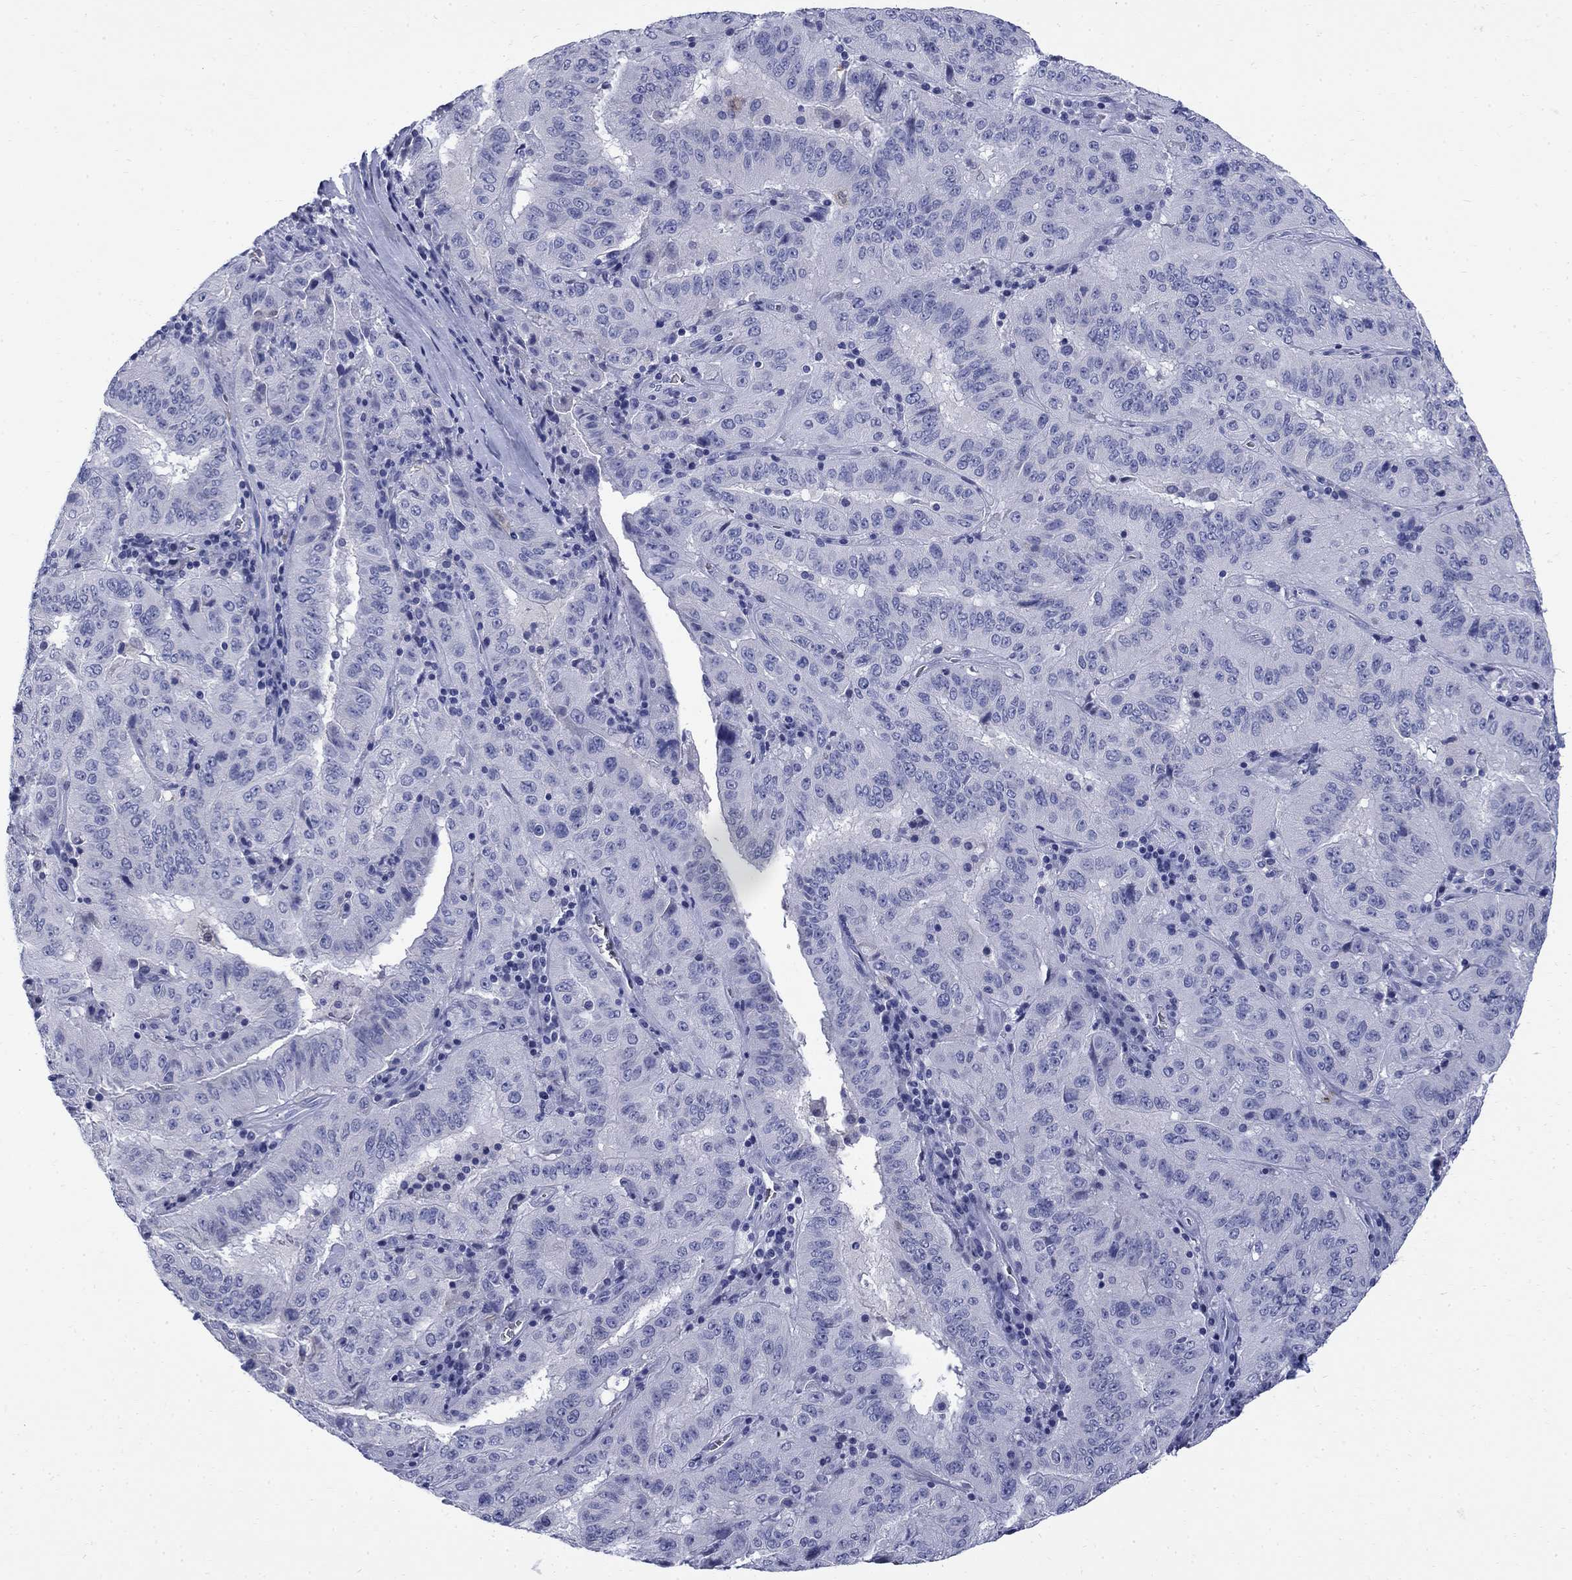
{"staining": {"intensity": "negative", "quantity": "none", "location": "none"}, "tissue": "pancreatic cancer", "cell_type": "Tumor cells", "image_type": "cancer", "snomed": [{"axis": "morphology", "description": "Adenocarcinoma, NOS"}, {"axis": "topography", "description": "Pancreas"}], "caption": "Micrograph shows no protein expression in tumor cells of adenocarcinoma (pancreatic) tissue.", "gene": "SERPINB2", "patient": {"sex": "male", "age": 63}}